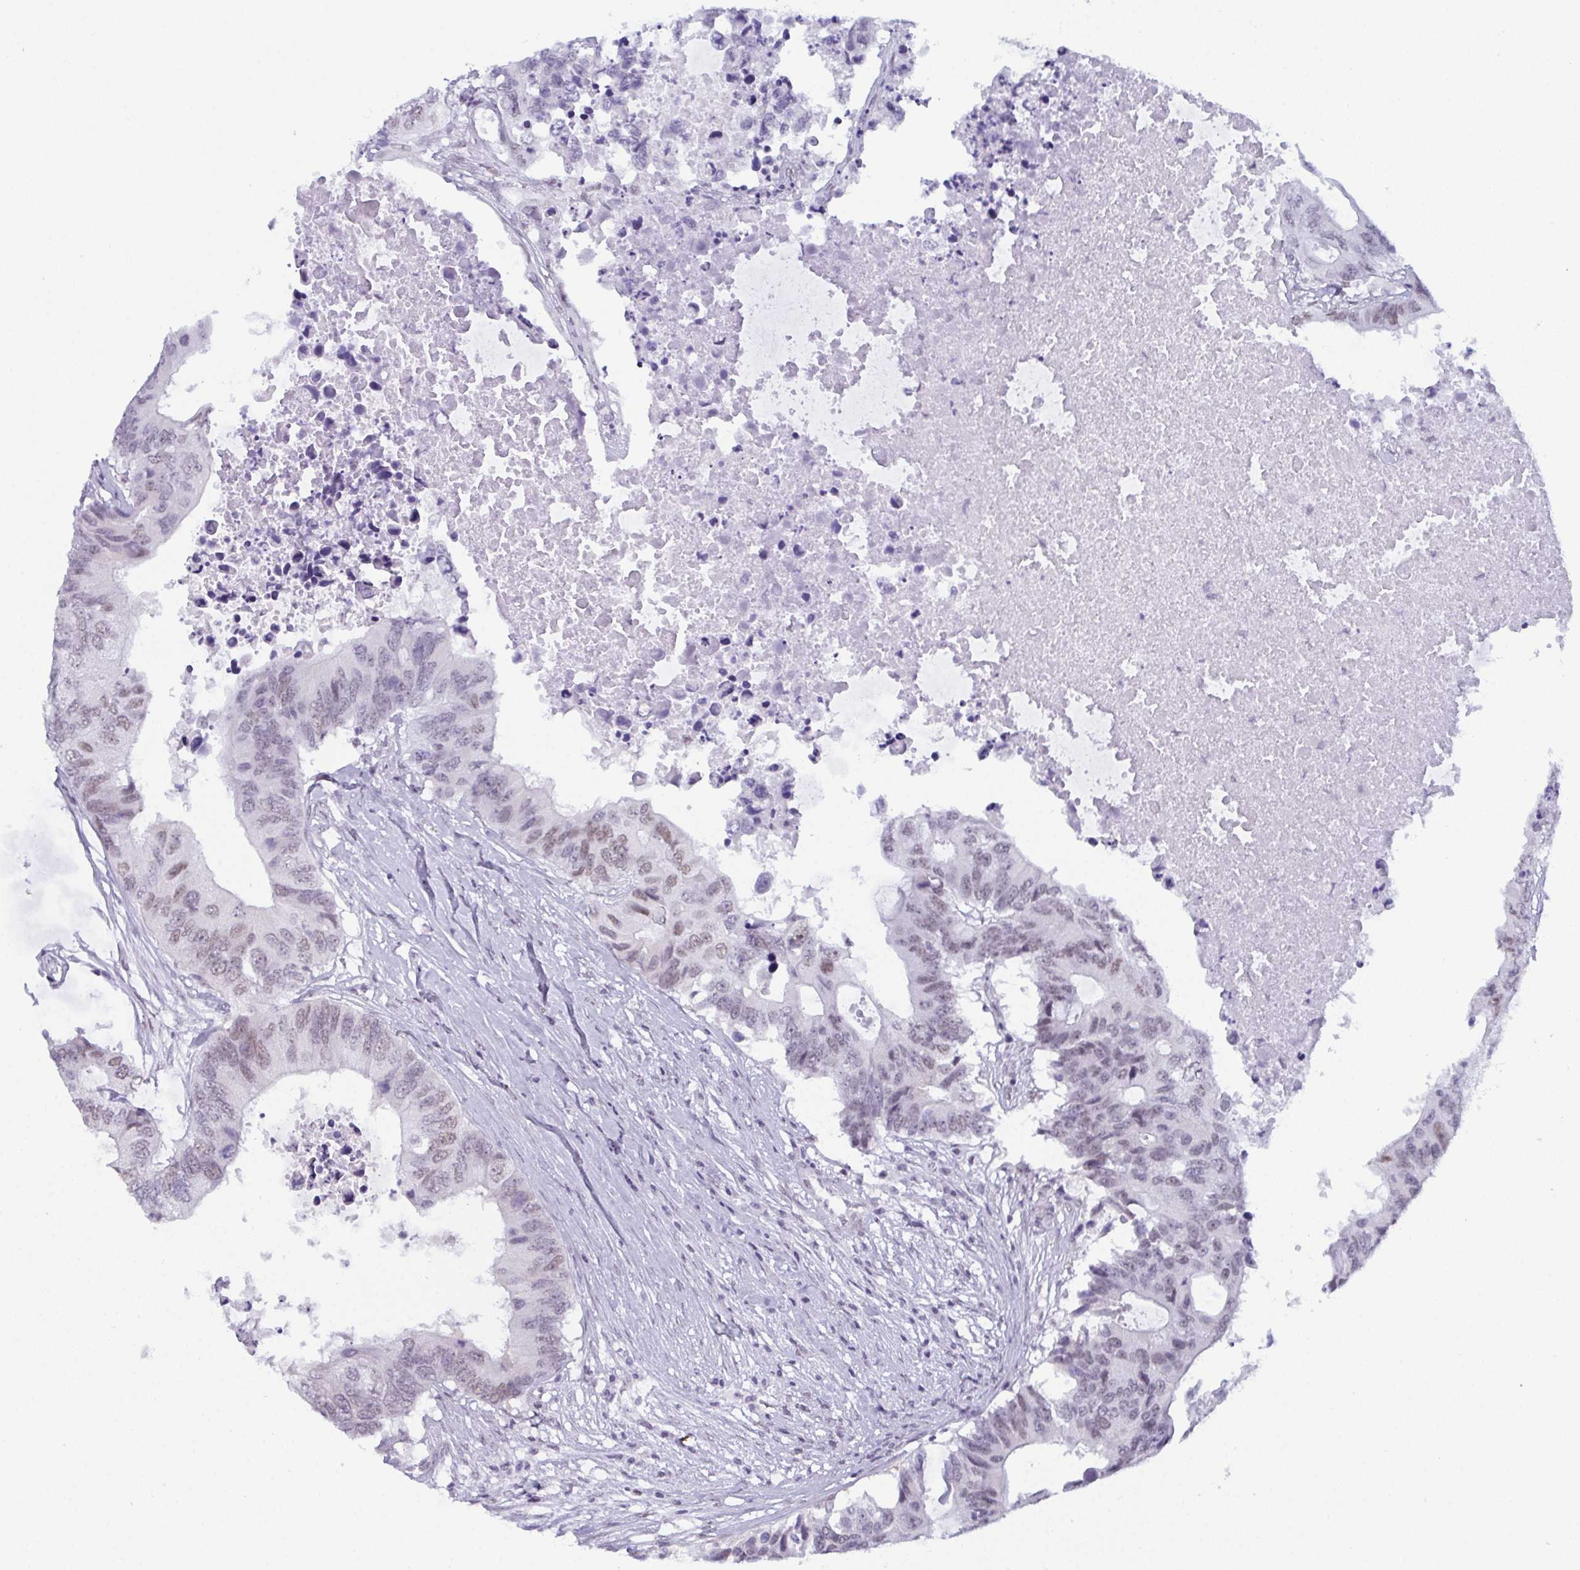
{"staining": {"intensity": "weak", "quantity": "25%-75%", "location": "nuclear"}, "tissue": "colorectal cancer", "cell_type": "Tumor cells", "image_type": "cancer", "snomed": [{"axis": "morphology", "description": "Adenocarcinoma, NOS"}, {"axis": "topography", "description": "Colon"}], "caption": "Immunohistochemistry image of neoplastic tissue: colorectal cancer (adenocarcinoma) stained using IHC displays low levels of weak protein expression localized specifically in the nuclear of tumor cells, appearing as a nuclear brown color.", "gene": "RBM7", "patient": {"sex": "male", "age": 71}}